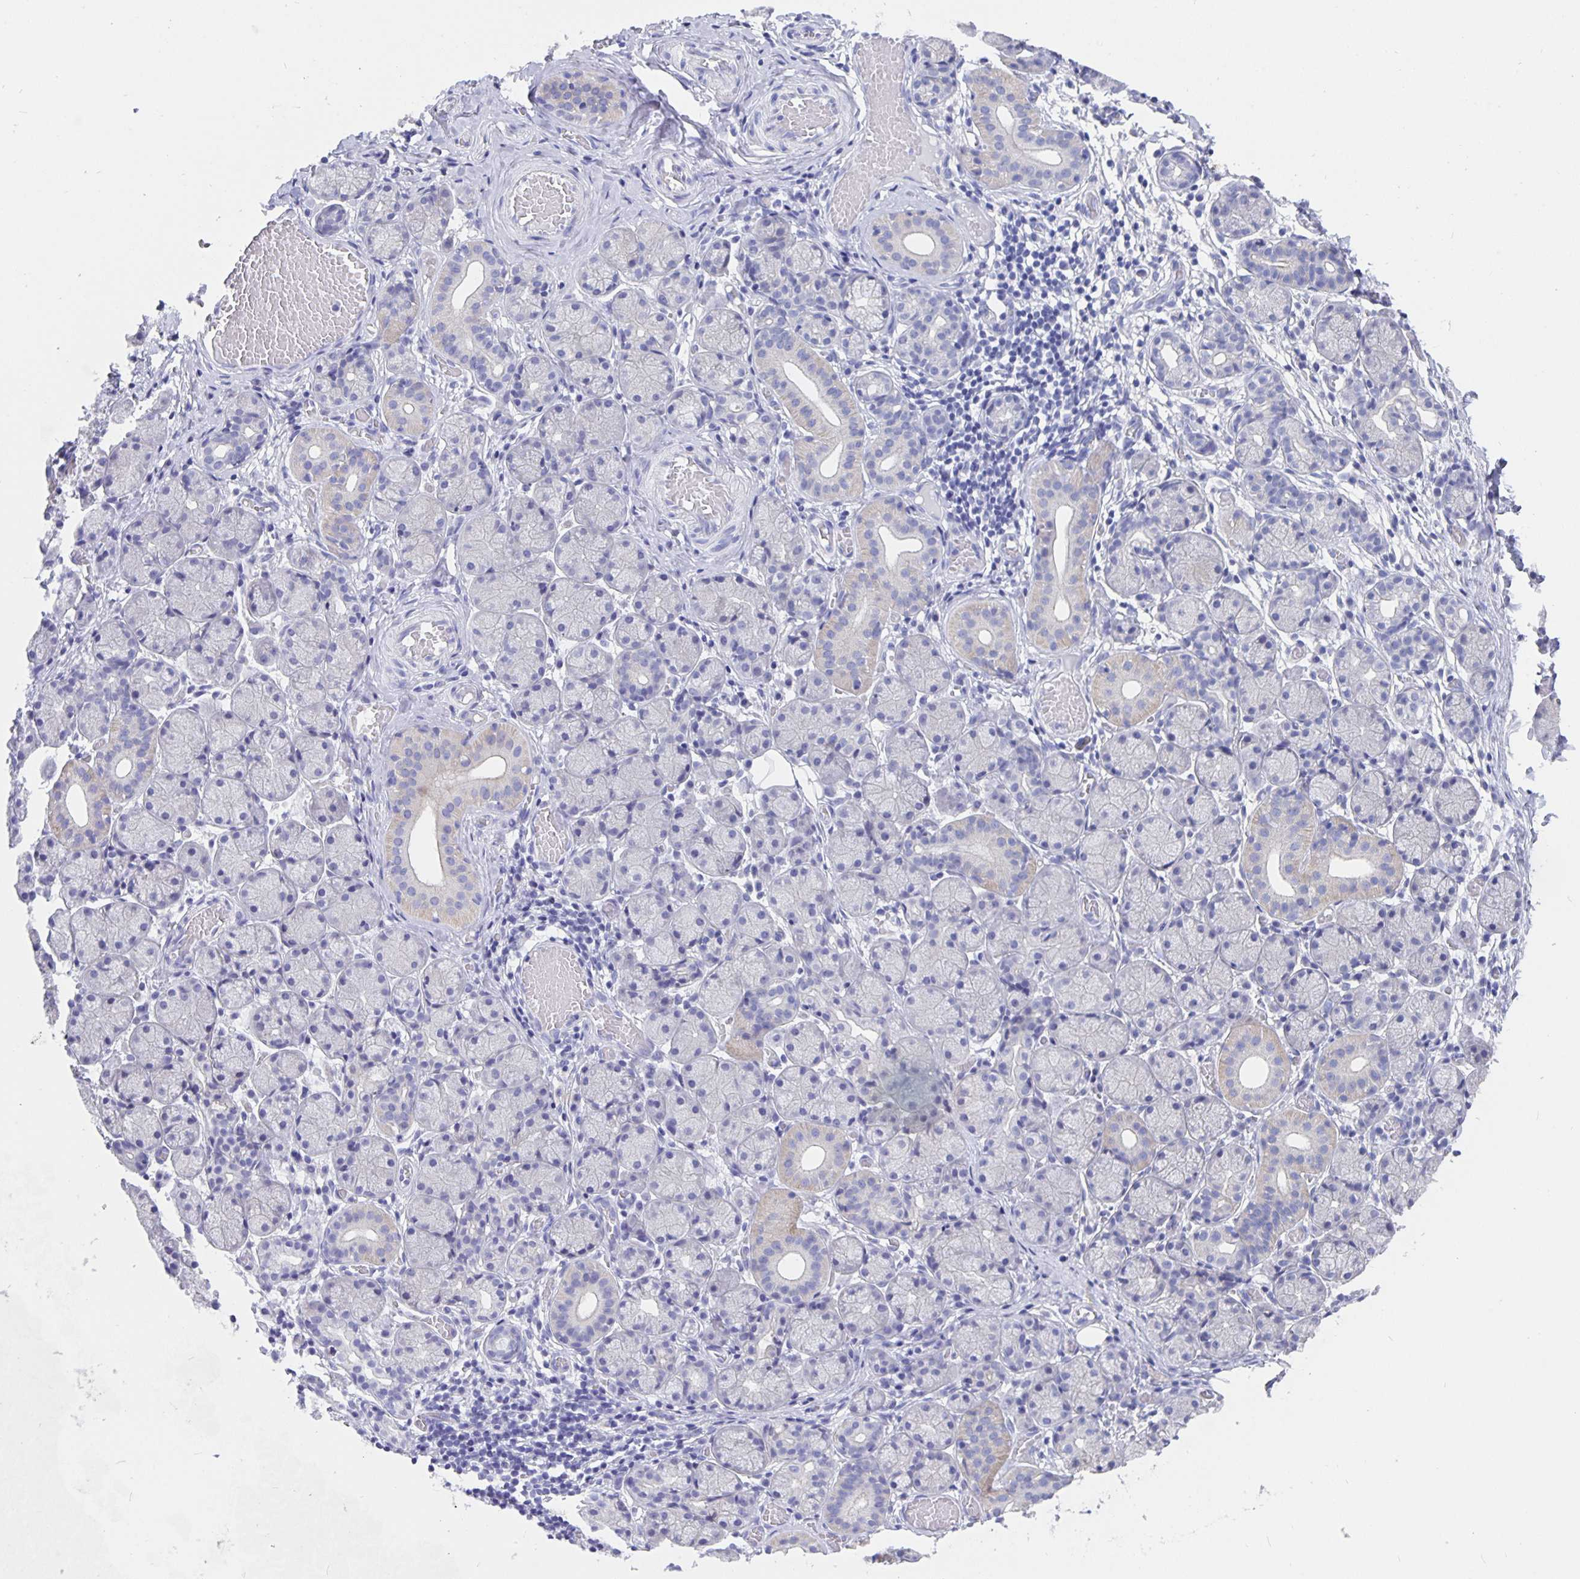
{"staining": {"intensity": "negative", "quantity": "none", "location": "none"}, "tissue": "salivary gland", "cell_type": "Glandular cells", "image_type": "normal", "snomed": [{"axis": "morphology", "description": "Normal tissue, NOS"}, {"axis": "topography", "description": "Salivary gland"}], "caption": "DAB (3,3'-diaminobenzidine) immunohistochemical staining of normal salivary gland exhibits no significant expression in glandular cells. (DAB immunohistochemistry (IHC), high magnification).", "gene": "CFAP74", "patient": {"sex": "female", "age": 24}}